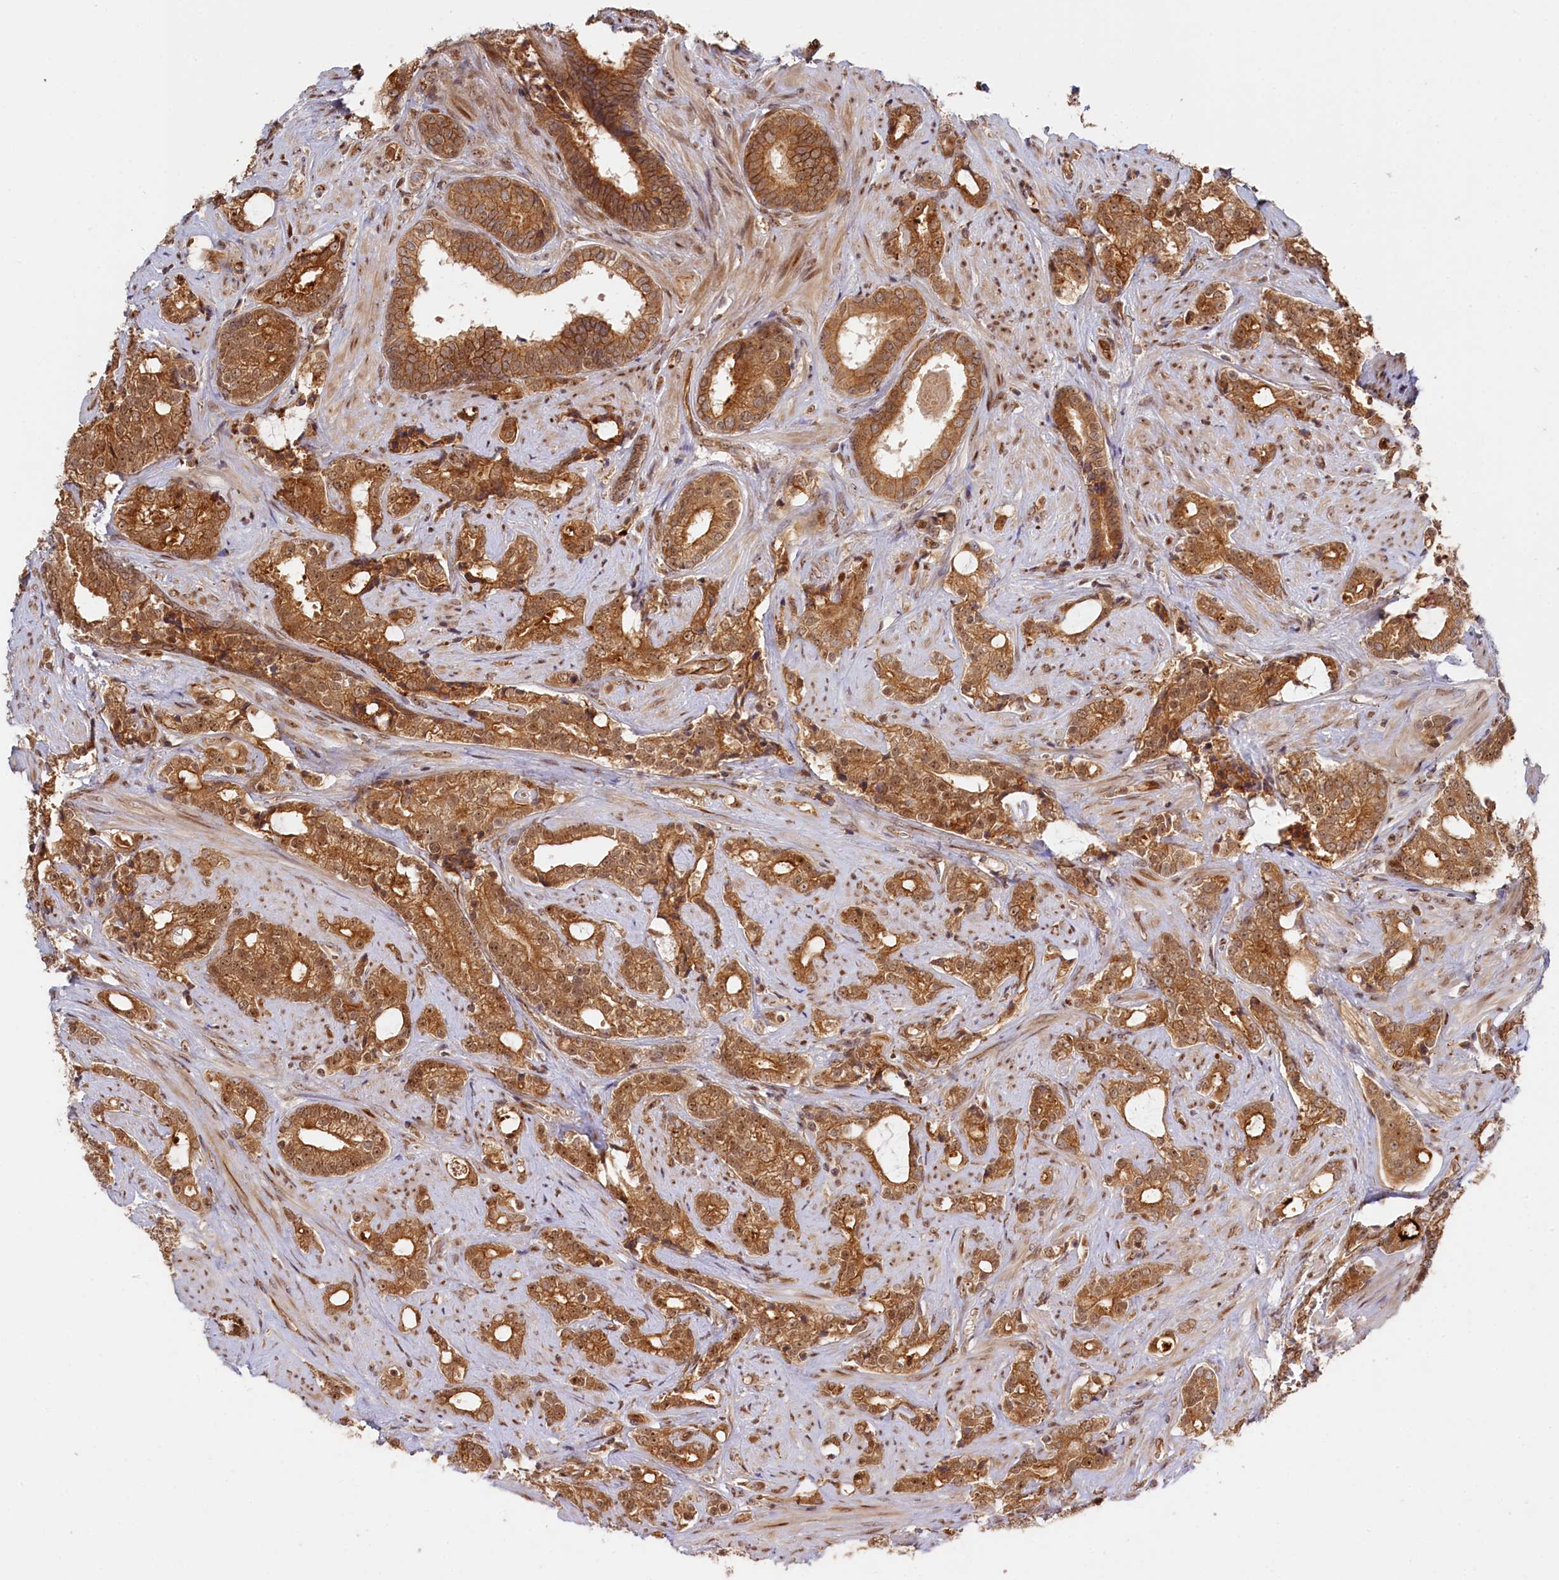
{"staining": {"intensity": "strong", "quantity": ">75%", "location": "cytoplasmic/membranous,nuclear"}, "tissue": "prostate cancer", "cell_type": "Tumor cells", "image_type": "cancer", "snomed": [{"axis": "morphology", "description": "Adenocarcinoma, High grade"}, {"axis": "topography", "description": "Prostate and seminal vesicle, NOS"}], "caption": "Prostate cancer tissue exhibits strong cytoplasmic/membranous and nuclear expression in approximately >75% of tumor cells", "gene": "ANKRD24", "patient": {"sex": "male", "age": 67}}